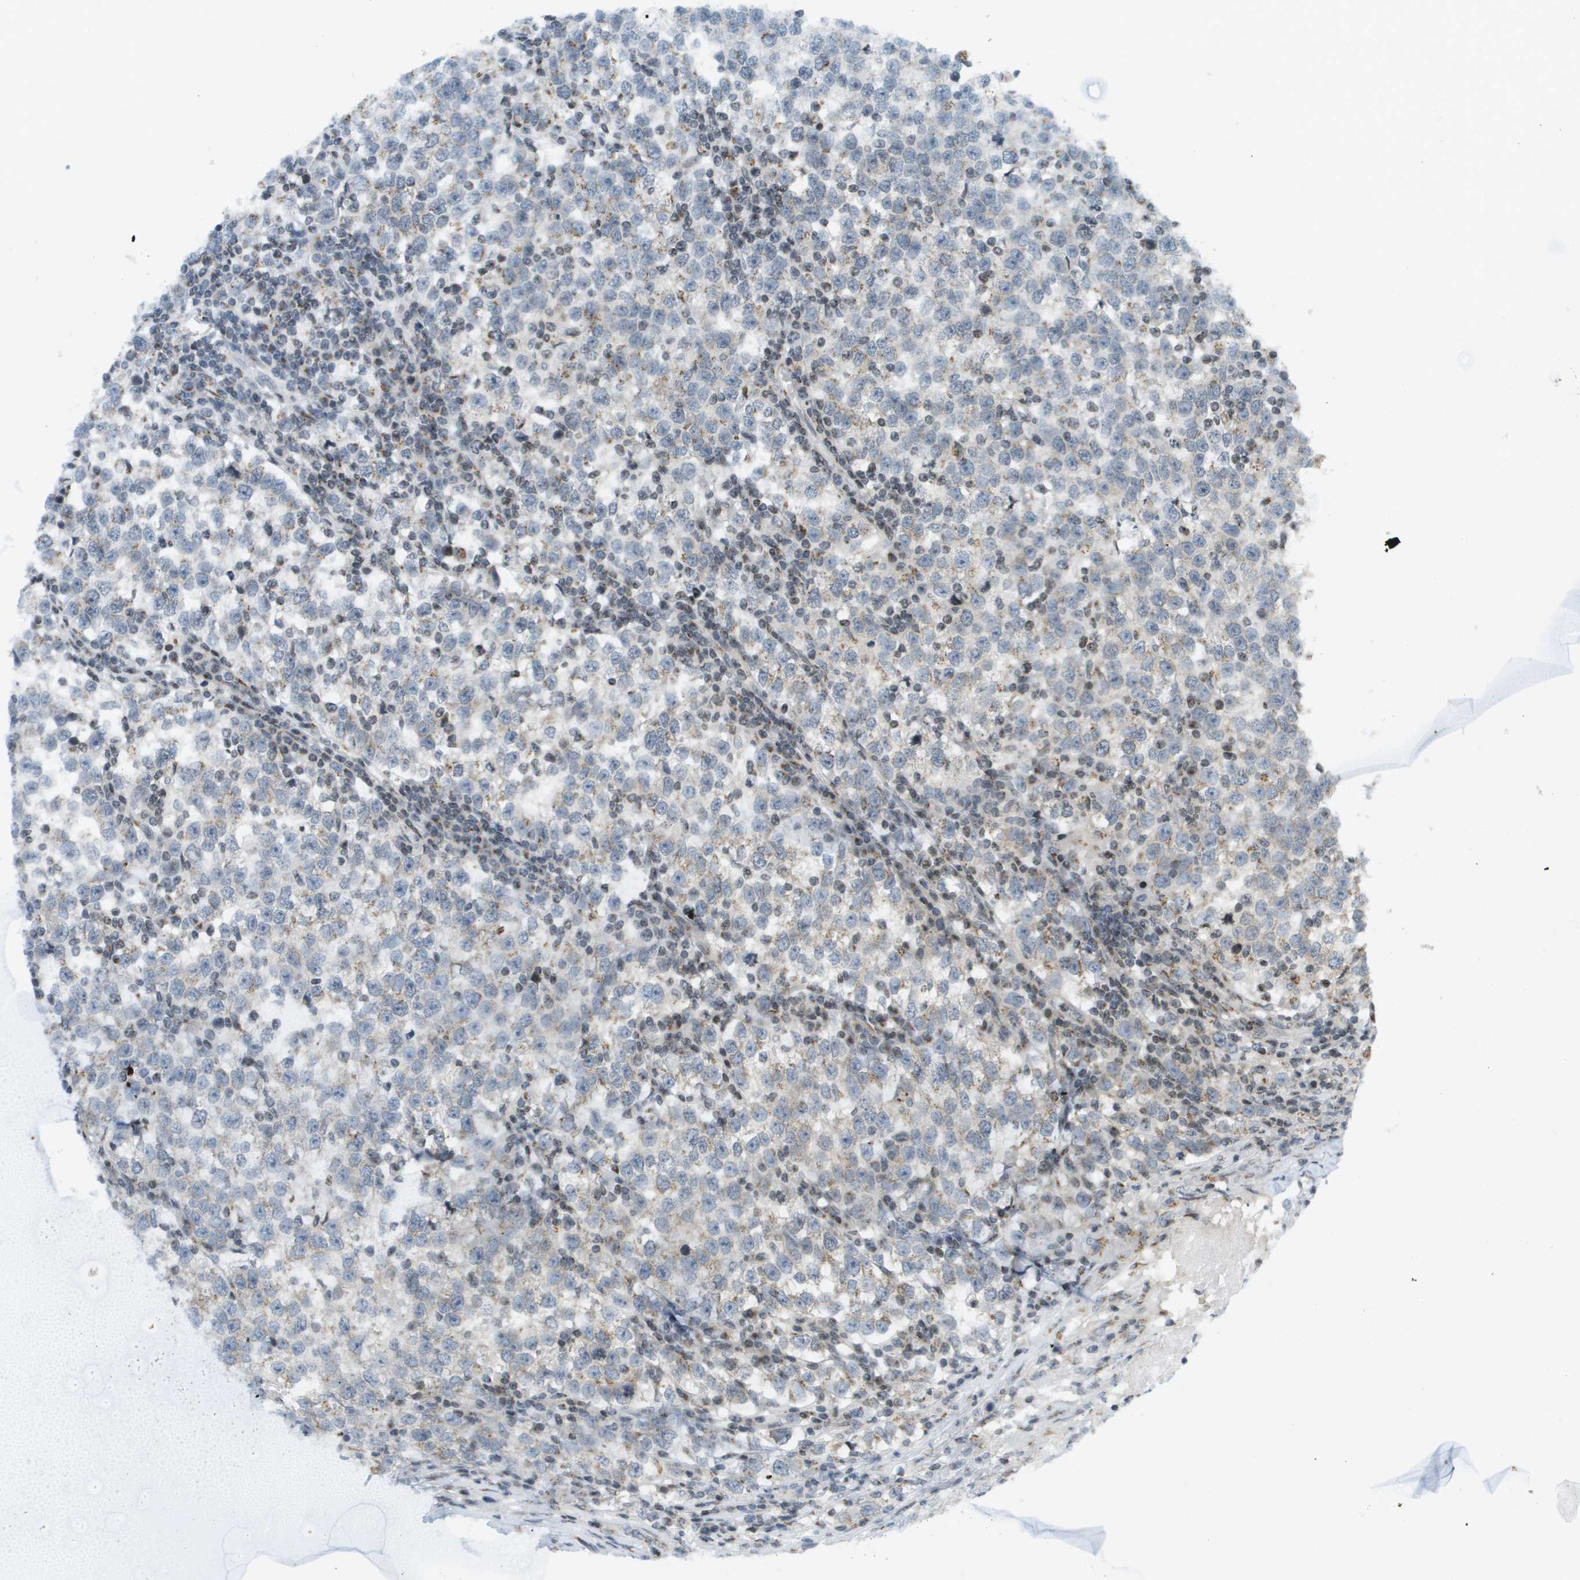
{"staining": {"intensity": "weak", "quantity": "<25%", "location": "cytoplasmic/membranous"}, "tissue": "testis cancer", "cell_type": "Tumor cells", "image_type": "cancer", "snomed": [{"axis": "morphology", "description": "Normal tissue, NOS"}, {"axis": "morphology", "description": "Seminoma, NOS"}, {"axis": "topography", "description": "Testis"}], "caption": "There is no significant positivity in tumor cells of testis seminoma.", "gene": "EVC", "patient": {"sex": "male", "age": 43}}